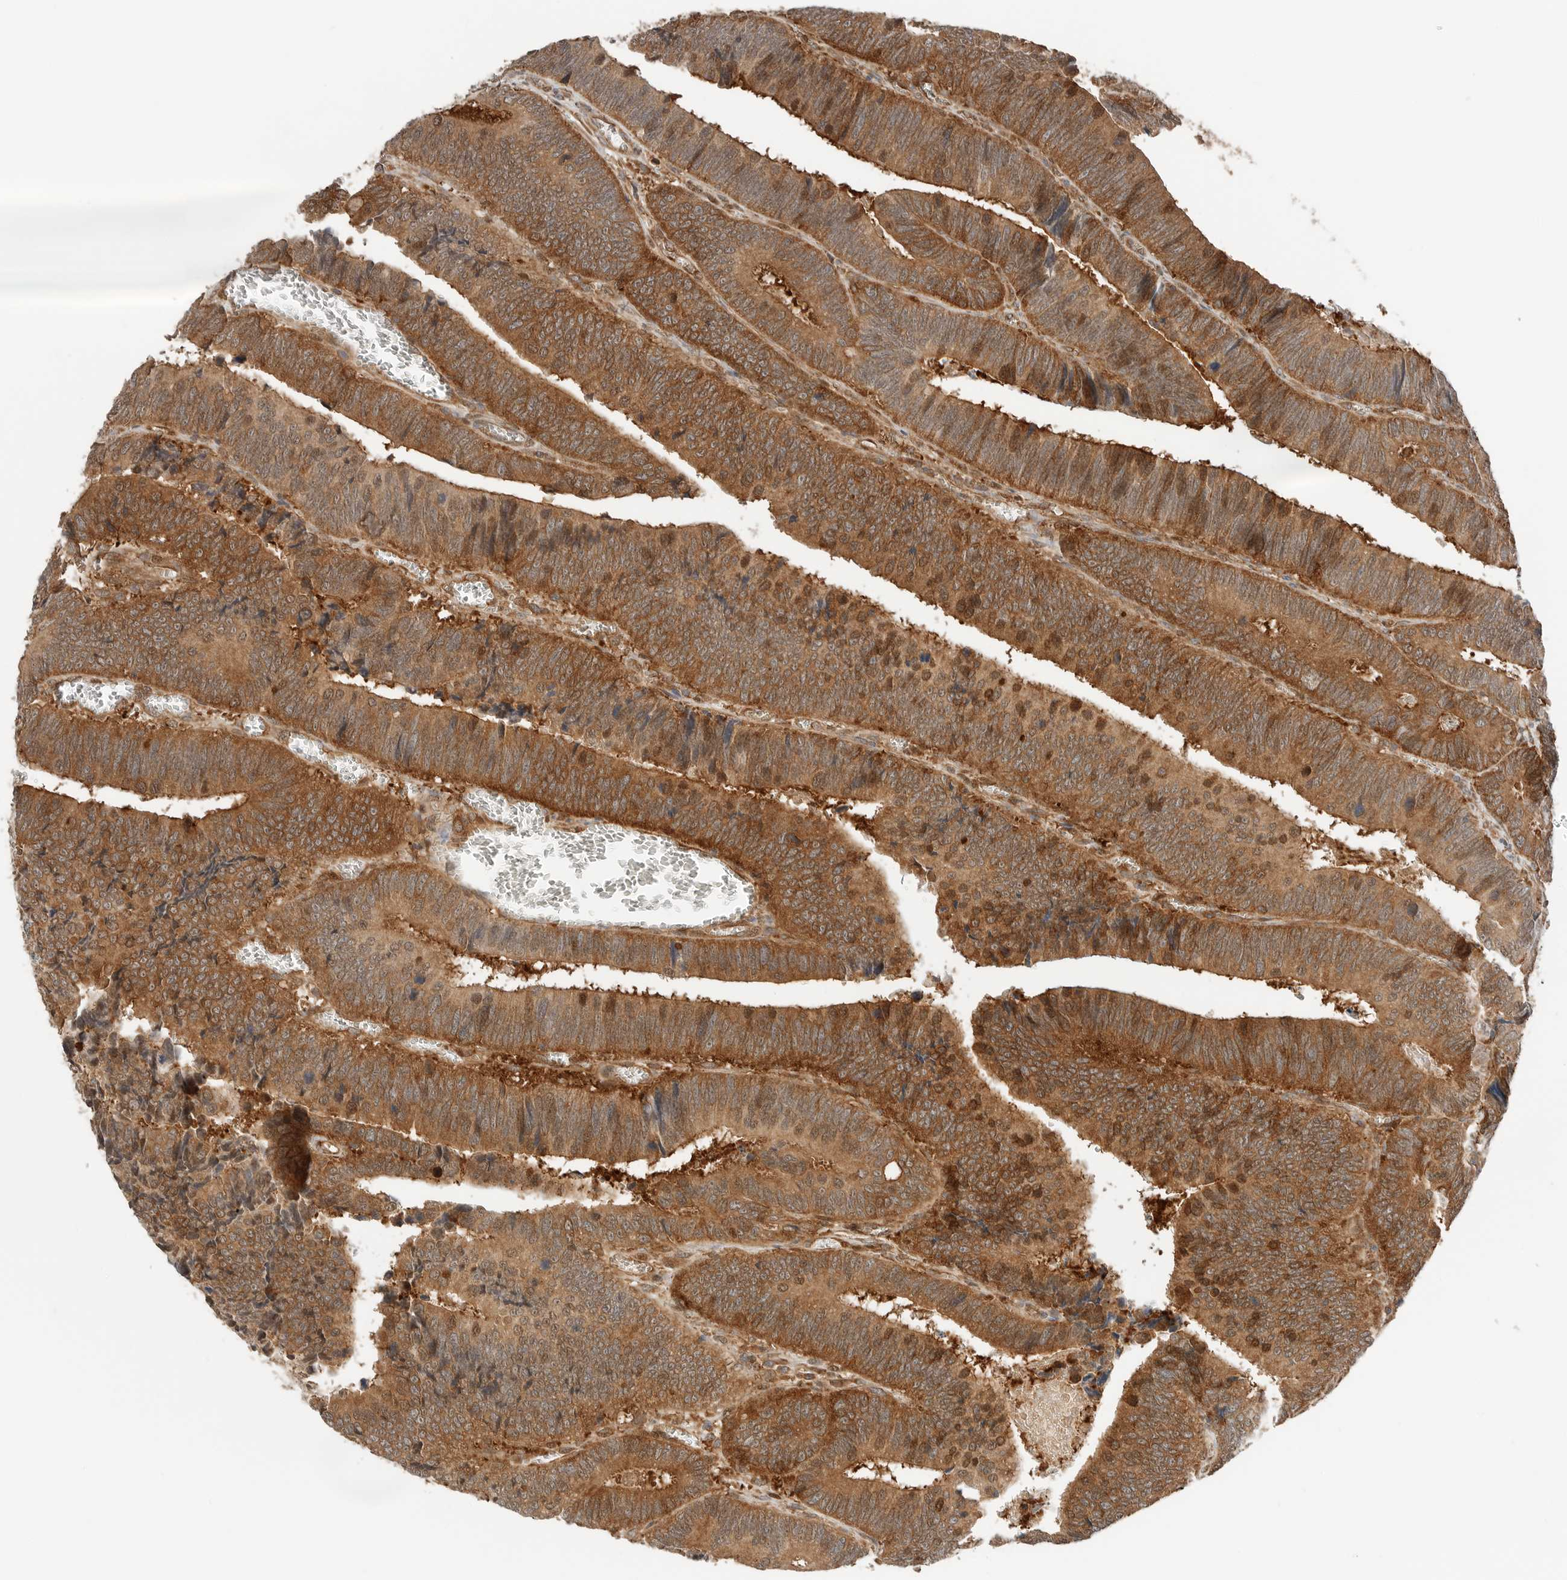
{"staining": {"intensity": "moderate", "quantity": ">75%", "location": "cytoplasmic/membranous,nuclear"}, "tissue": "colorectal cancer", "cell_type": "Tumor cells", "image_type": "cancer", "snomed": [{"axis": "morphology", "description": "Inflammation, NOS"}, {"axis": "morphology", "description": "Adenocarcinoma, NOS"}, {"axis": "topography", "description": "Colon"}], "caption": "Protein expression analysis of adenocarcinoma (colorectal) displays moderate cytoplasmic/membranous and nuclear positivity in approximately >75% of tumor cells. The staining was performed using DAB, with brown indicating positive protein expression. Nuclei are stained blue with hematoxylin.", "gene": "XPNPEP1", "patient": {"sex": "male", "age": 72}}